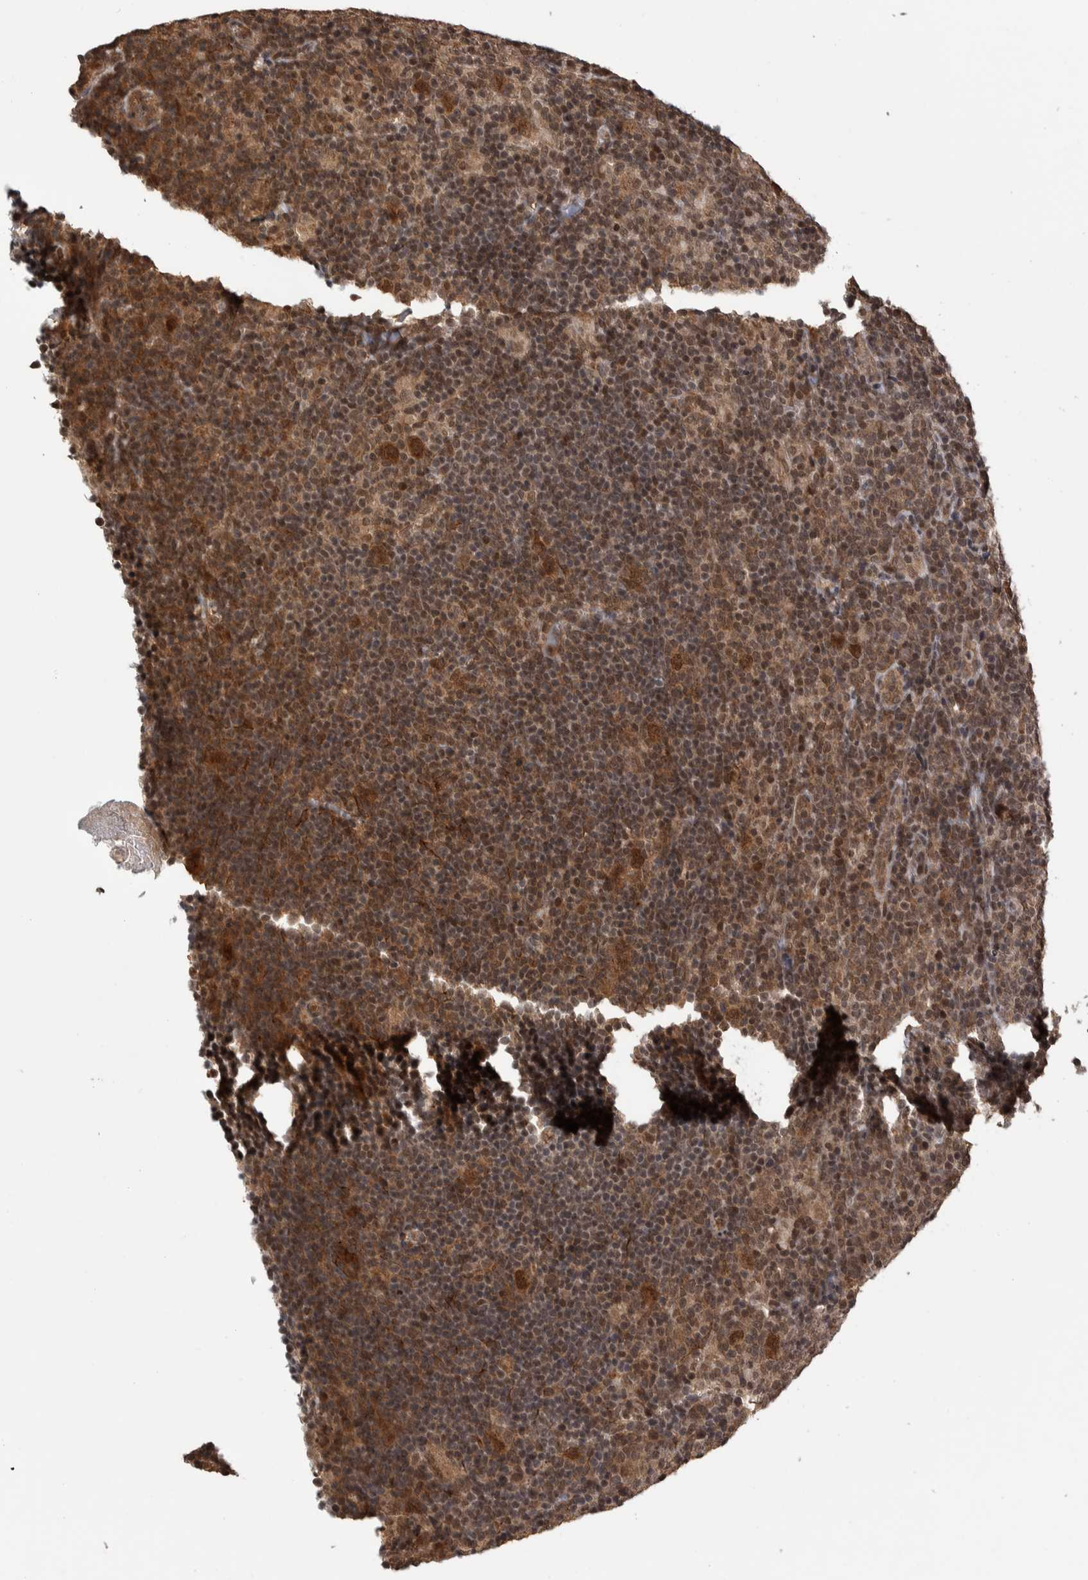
{"staining": {"intensity": "moderate", "quantity": ">75%", "location": "nuclear"}, "tissue": "lymphoma", "cell_type": "Tumor cells", "image_type": "cancer", "snomed": [{"axis": "morphology", "description": "Hodgkin's disease, NOS"}, {"axis": "topography", "description": "Lymph node"}], "caption": "Human lymphoma stained for a protein (brown) reveals moderate nuclear positive staining in about >75% of tumor cells.", "gene": "ZNF592", "patient": {"sex": "female", "age": 57}}